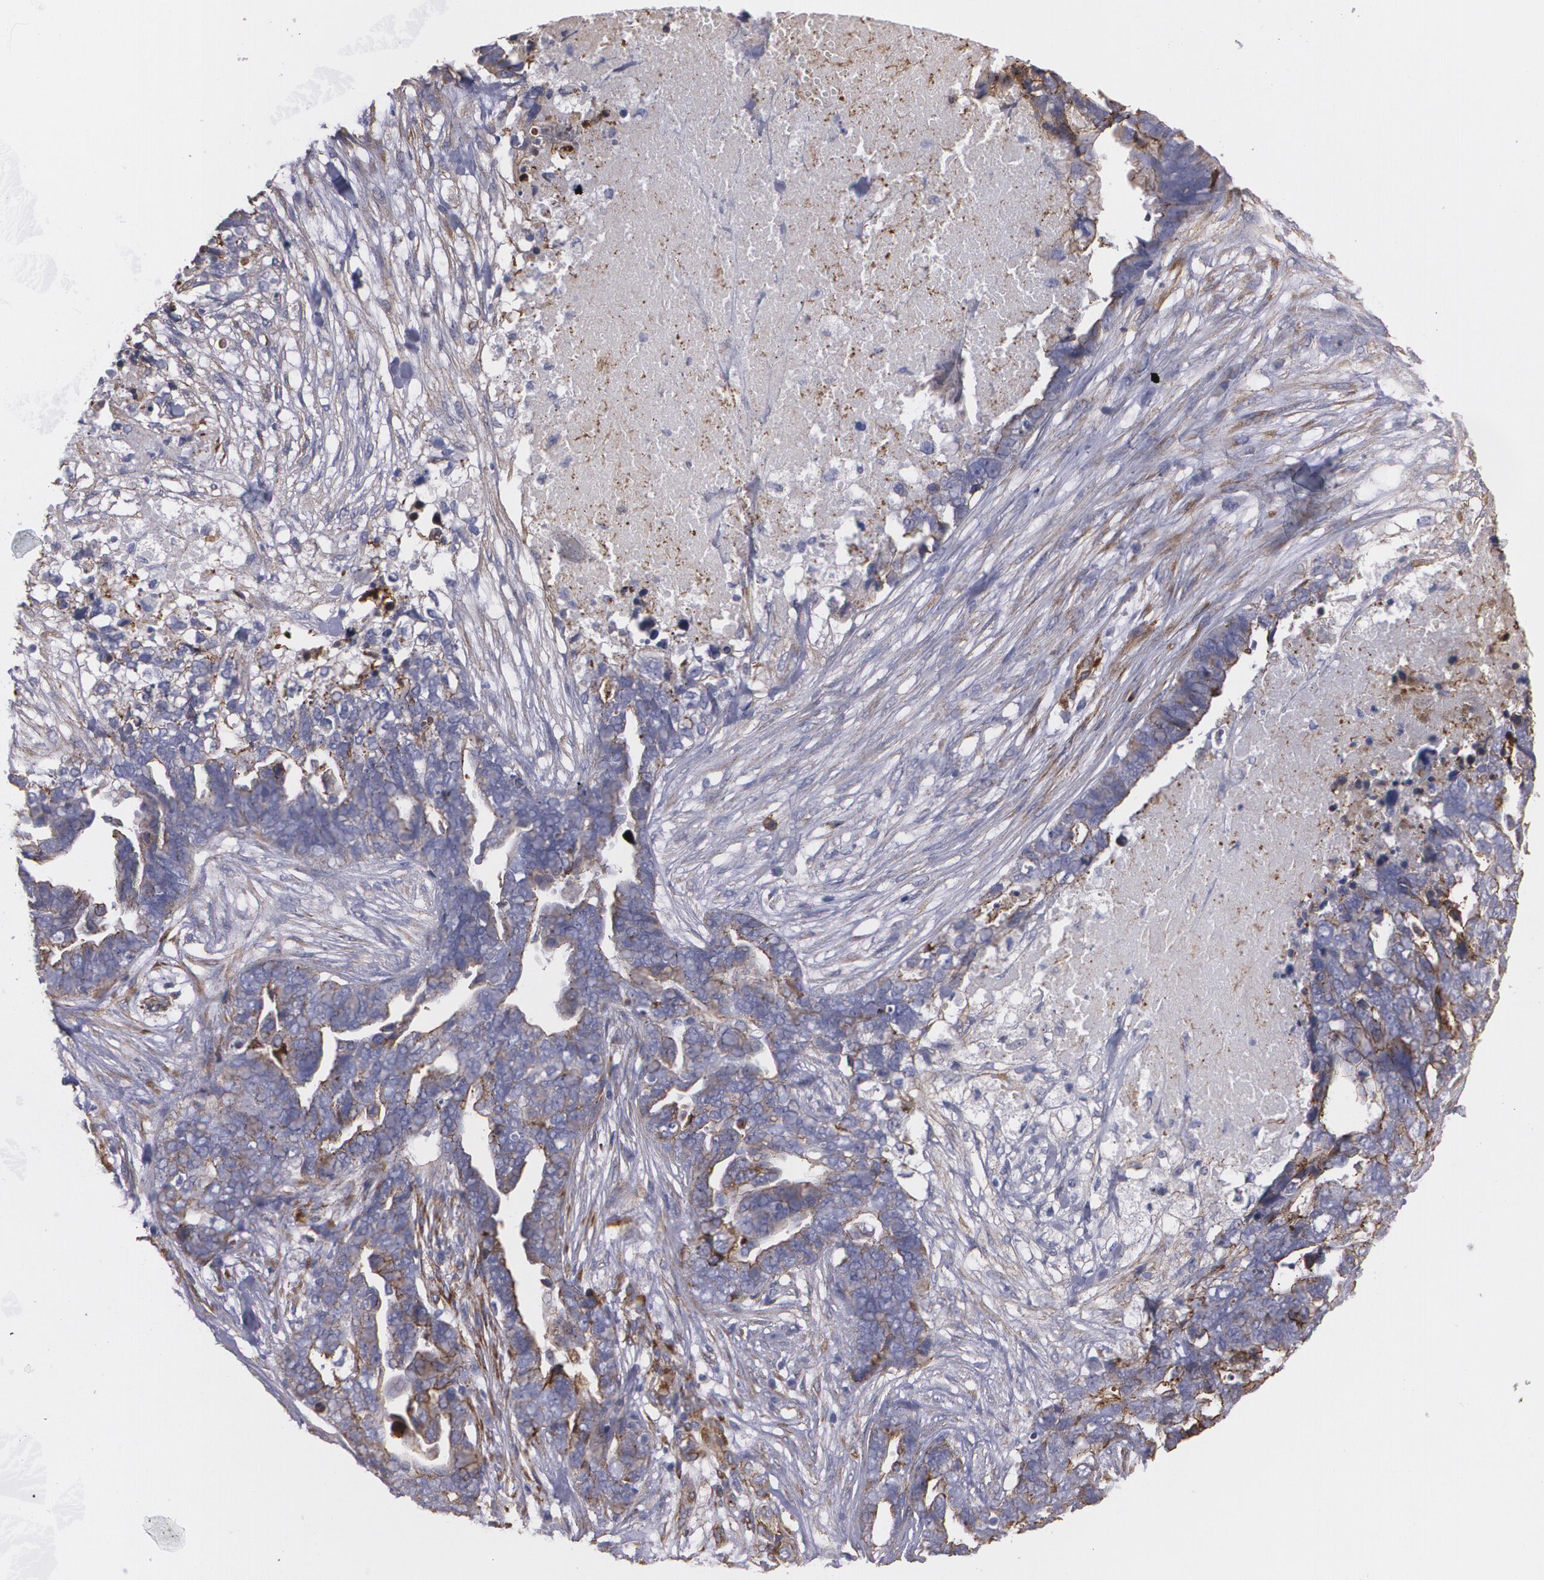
{"staining": {"intensity": "moderate", "quantity": "25%-75%", "location": "cytoplasmic/membranous"}, "tissue": "ovarian cancer", "cell_type": "Tumor cells", "image_type": "cancer", "snomed": [{"axis": "morphology", "description": "Normal tissue, NOS"}, {"axis": "morphology", "description": "Cystadenocarcinoma, serous, NOS"}, {"axis": "topography", "description": "Fallopian tube"}, {"axis": "topography", "description": "Ovary"}], "caption": "Ovarian cancer was stained to show a protein in brown. There is medium levels of moderate cytoplasmic/membranous positivity in approximately 25%-75% of tumor cells.", "gene": "TJP1", "patient": {"sex": "female", "age": 56}}